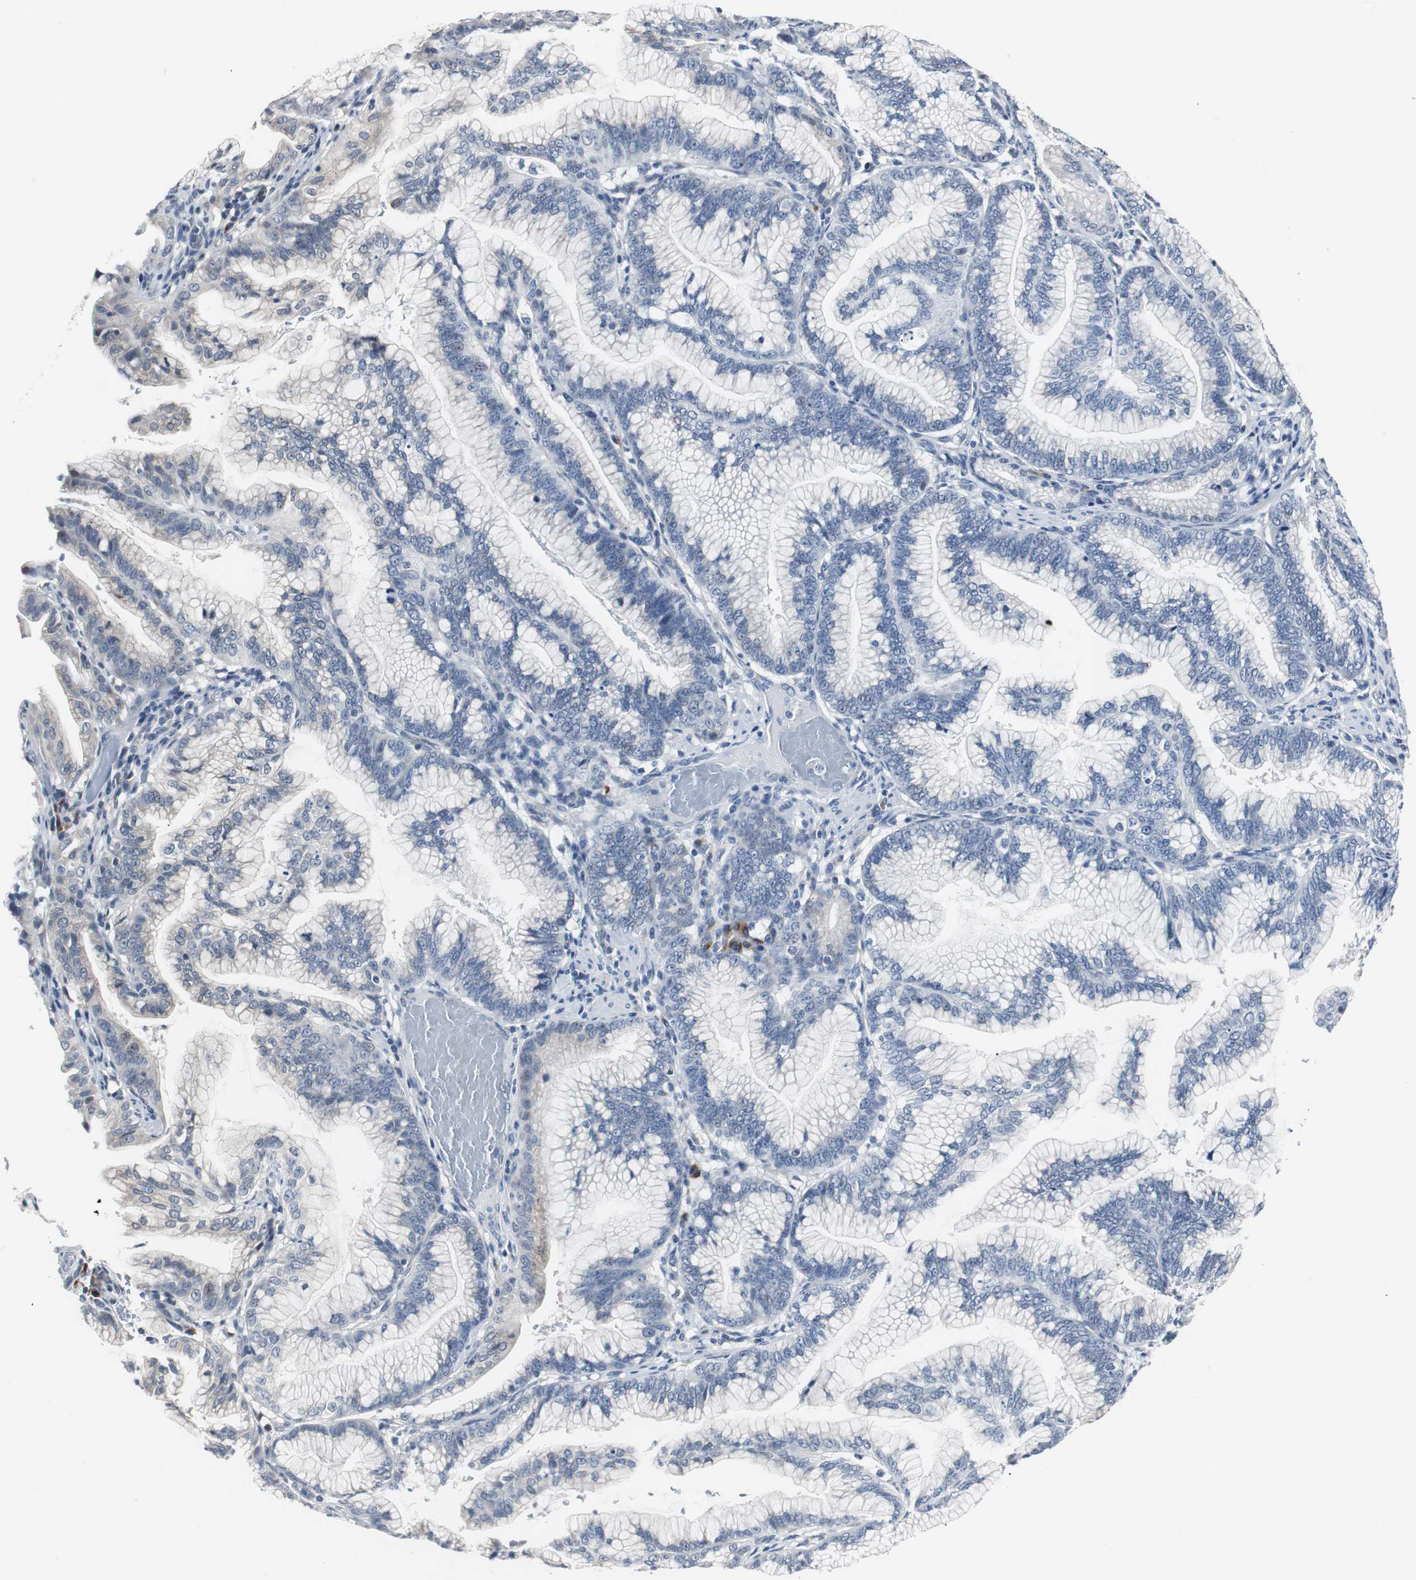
{"staining": {"intensity": "negative", "quantity": "none", "location": "none"}, "tissue": "pancreatic cancer", "cell_type": "Tumor cells", "image_type": "cancer", "snomed": [{"axis": "morphology", "description": "Adenocarcinoma, NOS"}, {"axis": "topography", "description": "Pancreas"}], "caption": "A high-resolution photomicrograph shows immunohistochemistry (IHC) staining of adenocarcinoma (pancreatic), which demonstrates no significant expression in tumor cells.", "gene": "SOX30", "patient": {"sex": "female", "age": 64}}